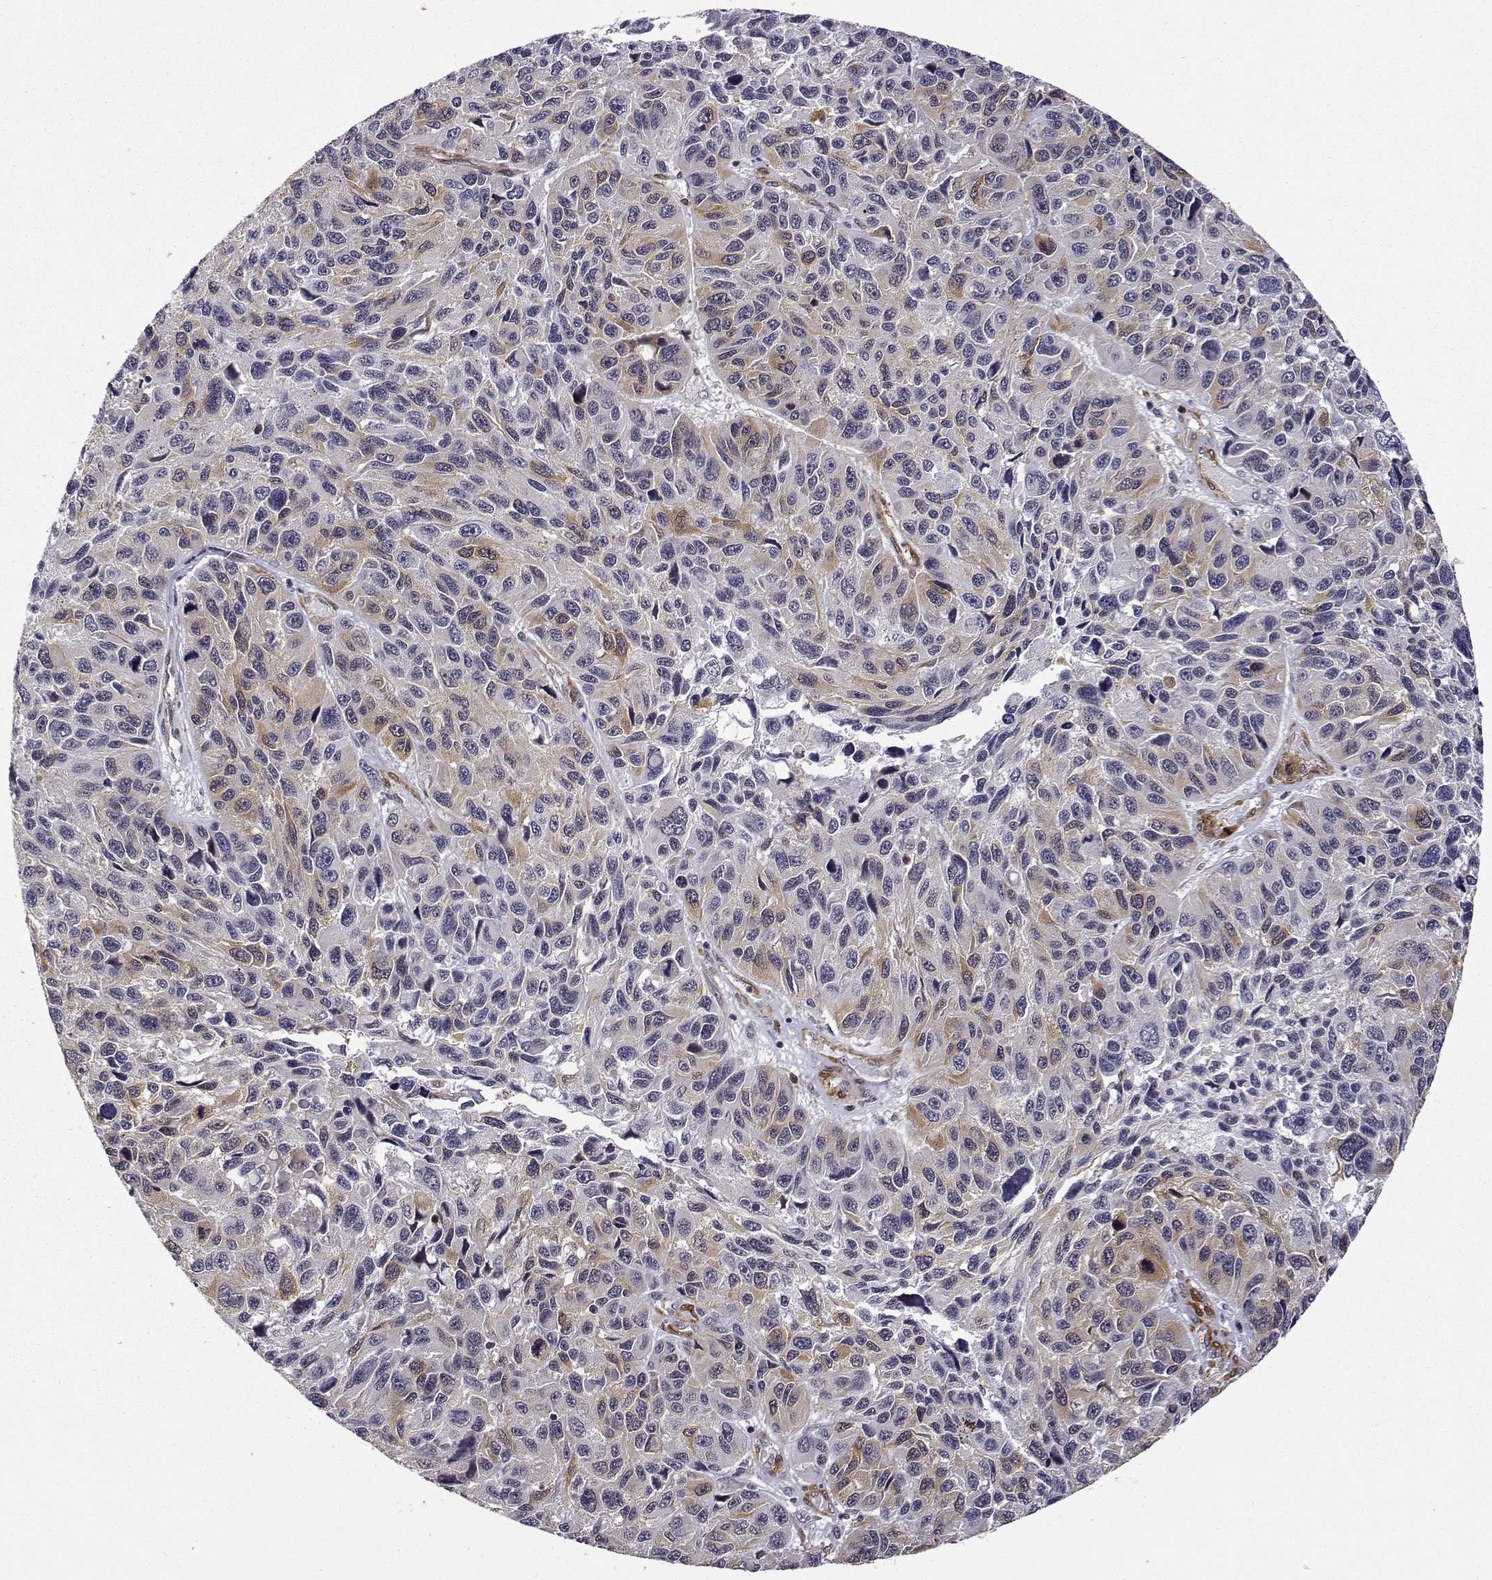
{"staining": {"intensity": "weak", "quantity": "<25%", "location": "cytoplasmic/membranous"}, "tissue": "melanoma", "cell_type": "Tumor cells", "image_type": "cancer", "snomed": [{"axis": "morphology", "description": "Malignant melanoma, NOS"}, {"axis": "topography", "description": "Skin"}], "caption": "An immunohistochemistry micrograph of melanoma is shown. There is no staining in tumor cells of melanoma.", "gene": "PHGDH", "patient": {"sex": "male", "age": 53}}